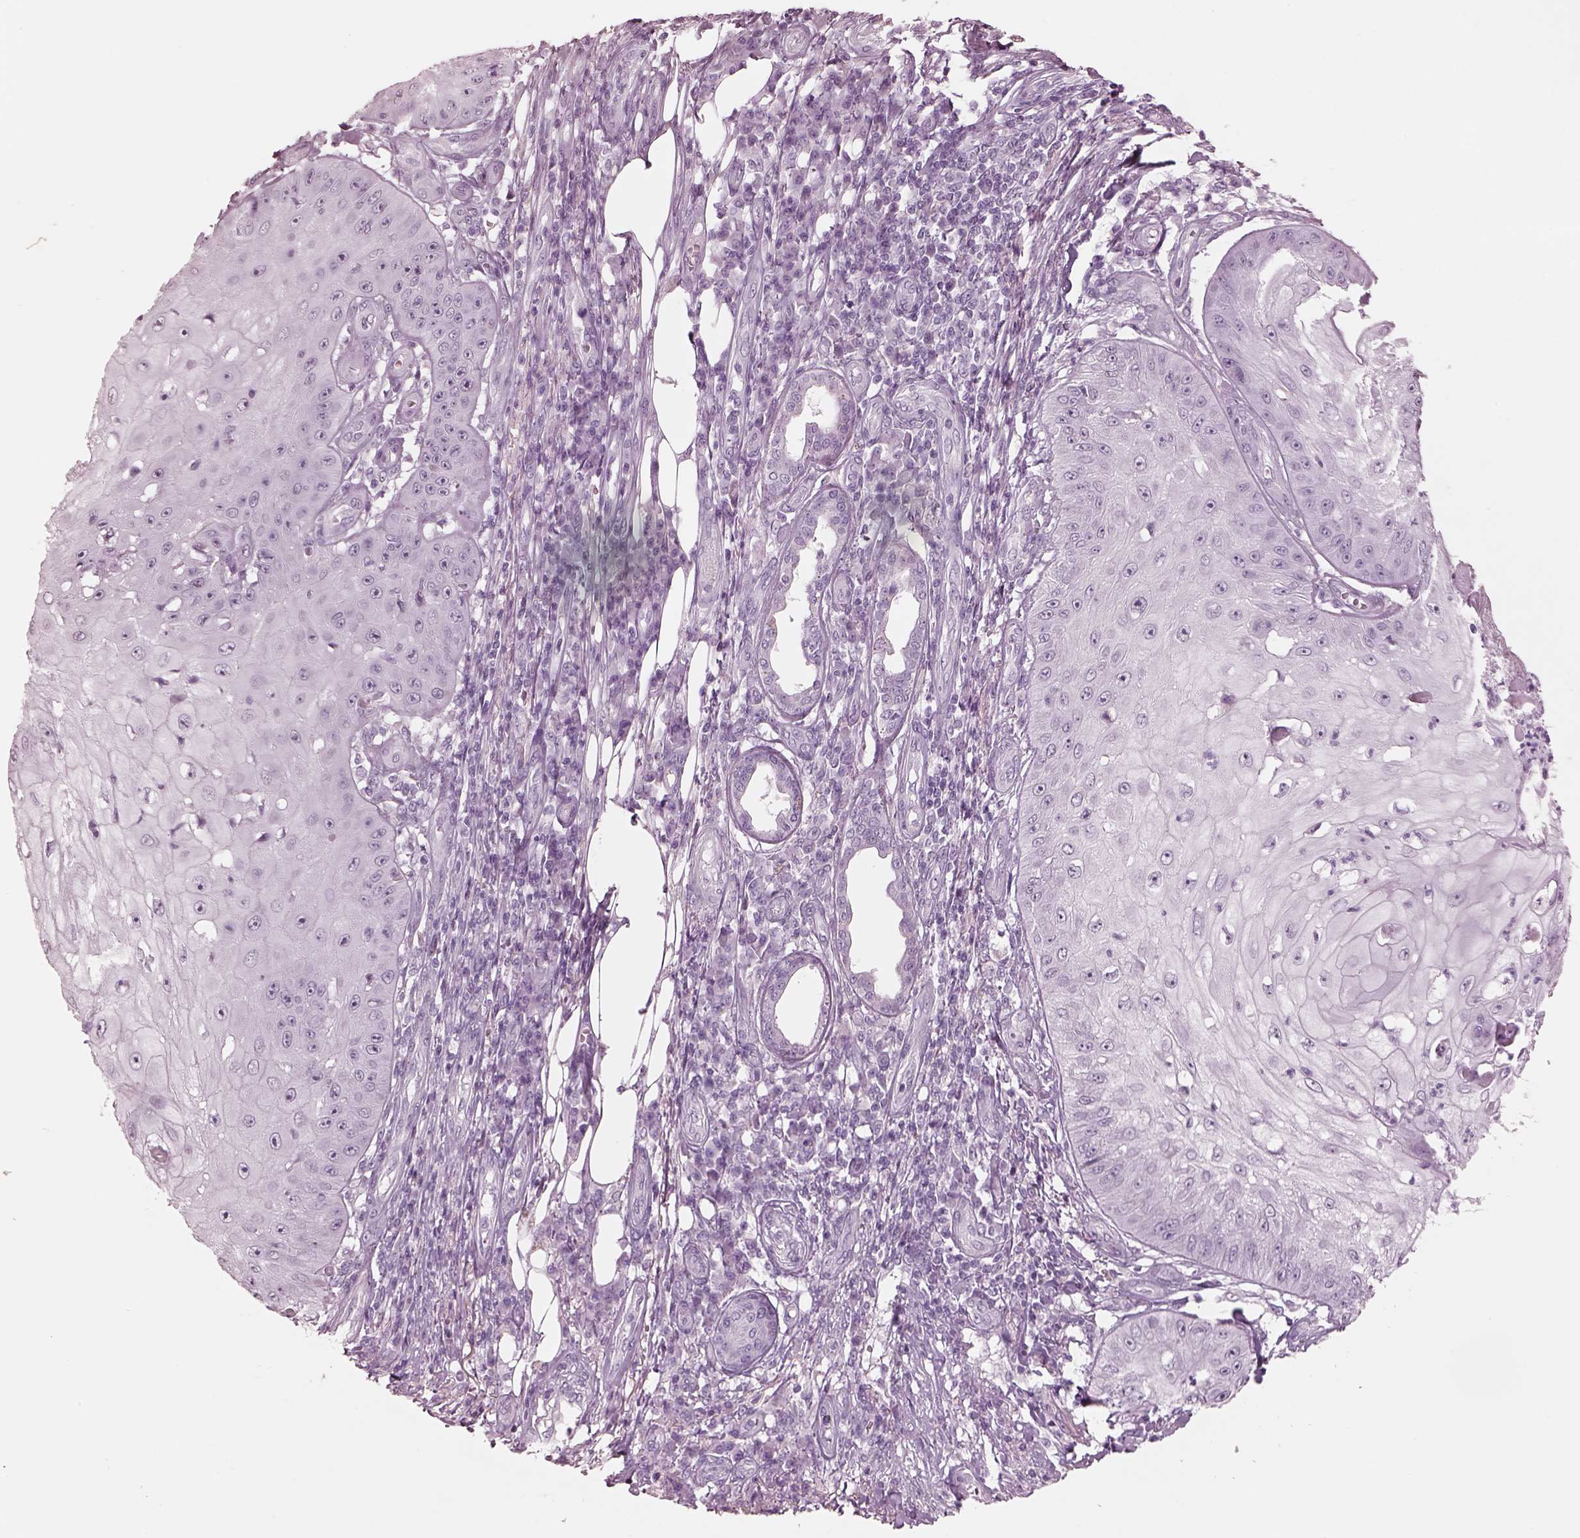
{"staining": {"intensity": "negative", "quantity": "none", "location": "none"}, "tissue": "skin cancer", "cell_type": "Tumor cells", "image_type": "cancer", "snomed": [{"axis": "morphology", "description": "Squamous cell carcinoma, NOS"}, {"axis": "topography", "description": "Skin"}], "caption": "Immunohistochemistry (IHC) of skin cancer (squamous cell carcinoma) shows no positivity in tumor cells.", "gene": "KRTAP24-1", "patient": {"sex": "male", "age": 70}}